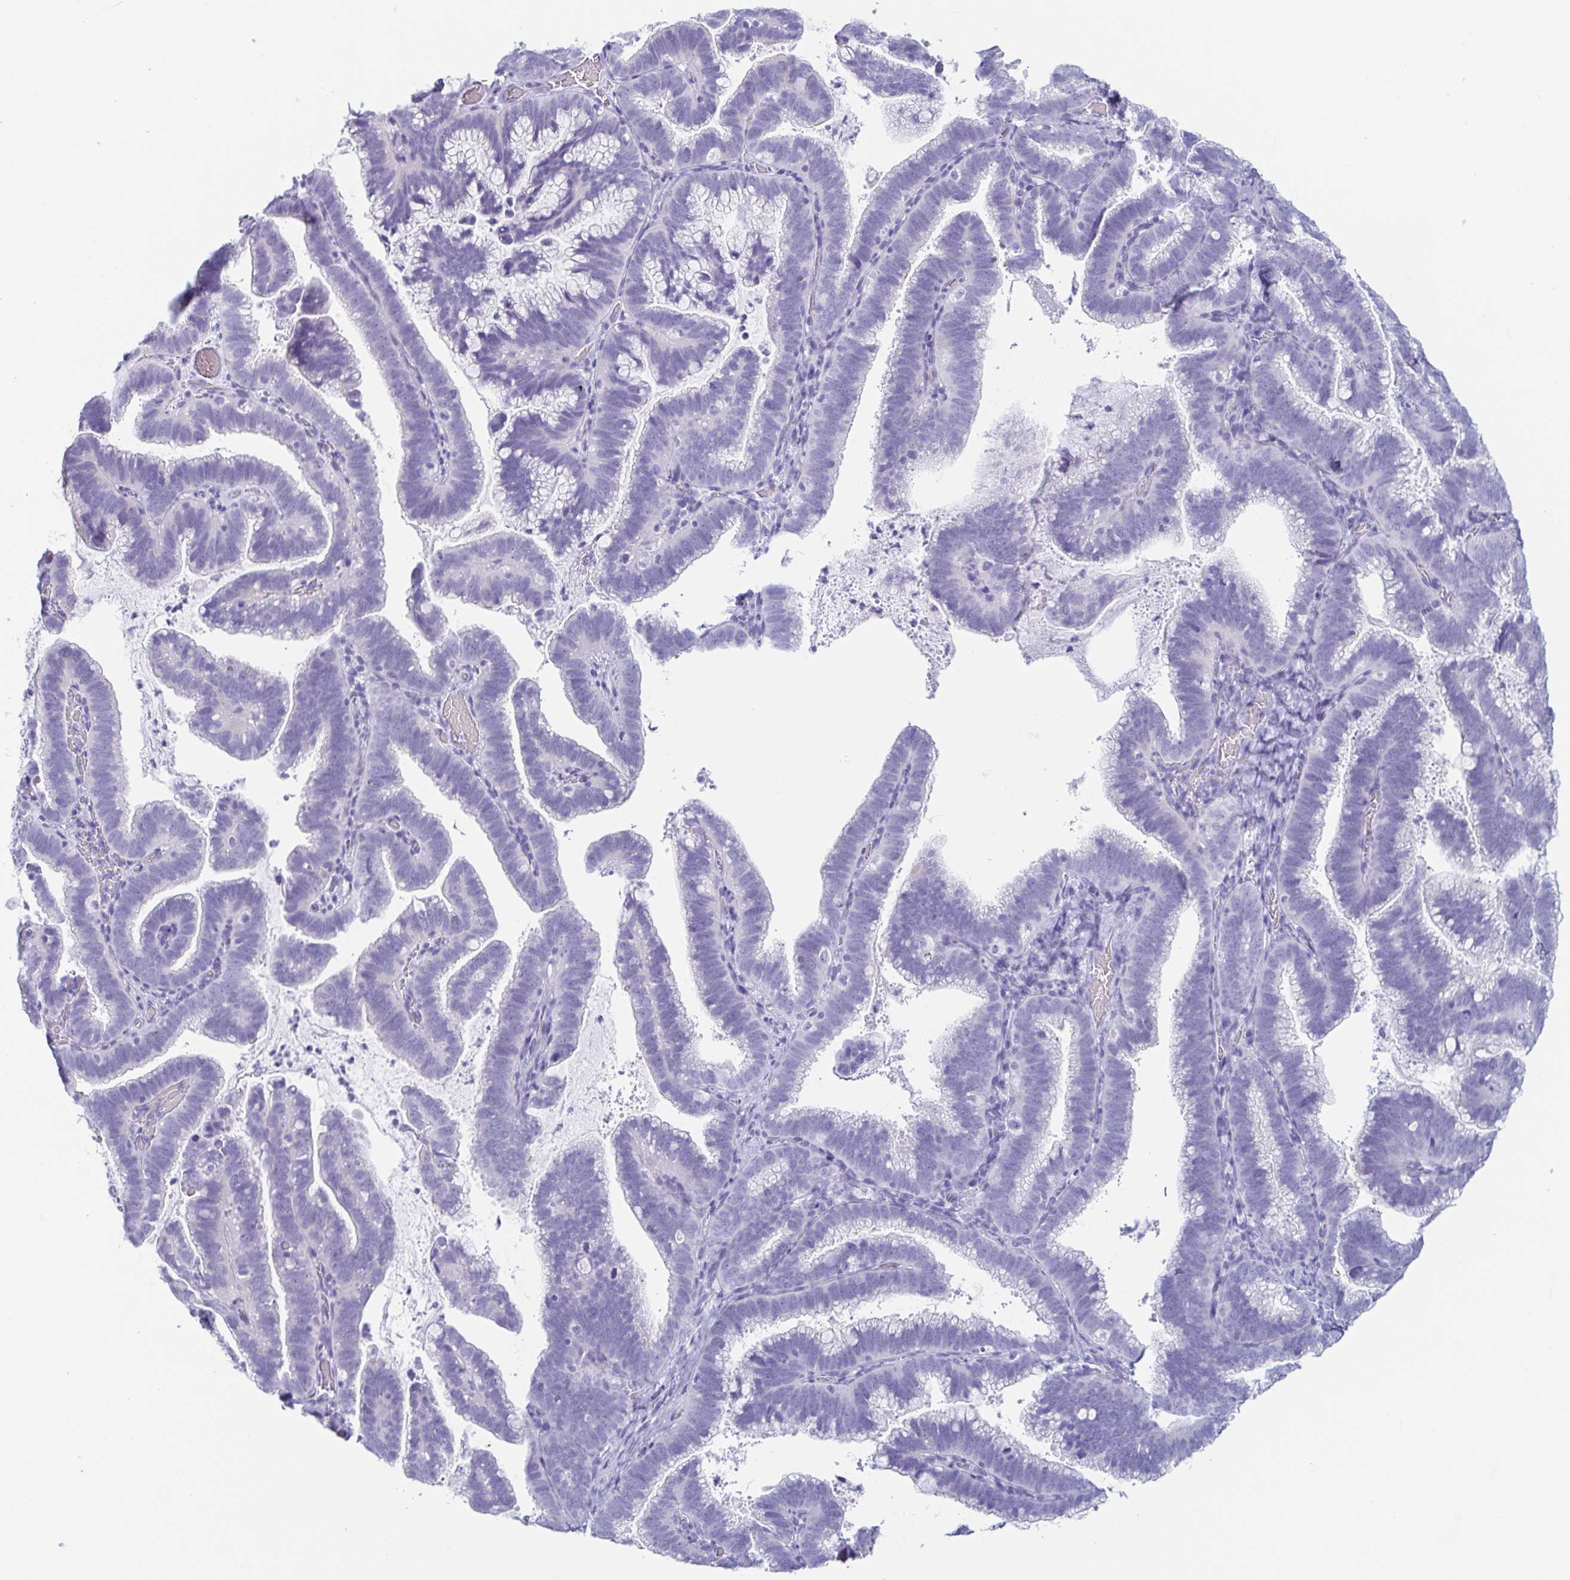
{"staining": {"intensity": "negative", "quantity": "none", "location": "none"}, "tissue": "cervical cancer", "cell_type": "Tumor cells", "image_type": "cancer", "snomed": [{"axis": "morphology", "description": "Adenocarcinoma, NOS"}, {"axis": "topography", "description": "Cervix"}], "caption": "High magnification brightfield microscopy of cervical cancer (adenocarcinoma) stained with DAB (brown) and counterstained with hematoxylin (blue): tumor cells show no significant expression.", "gene": "PRR4", "patient": {"sex": "female", "age": 61}}